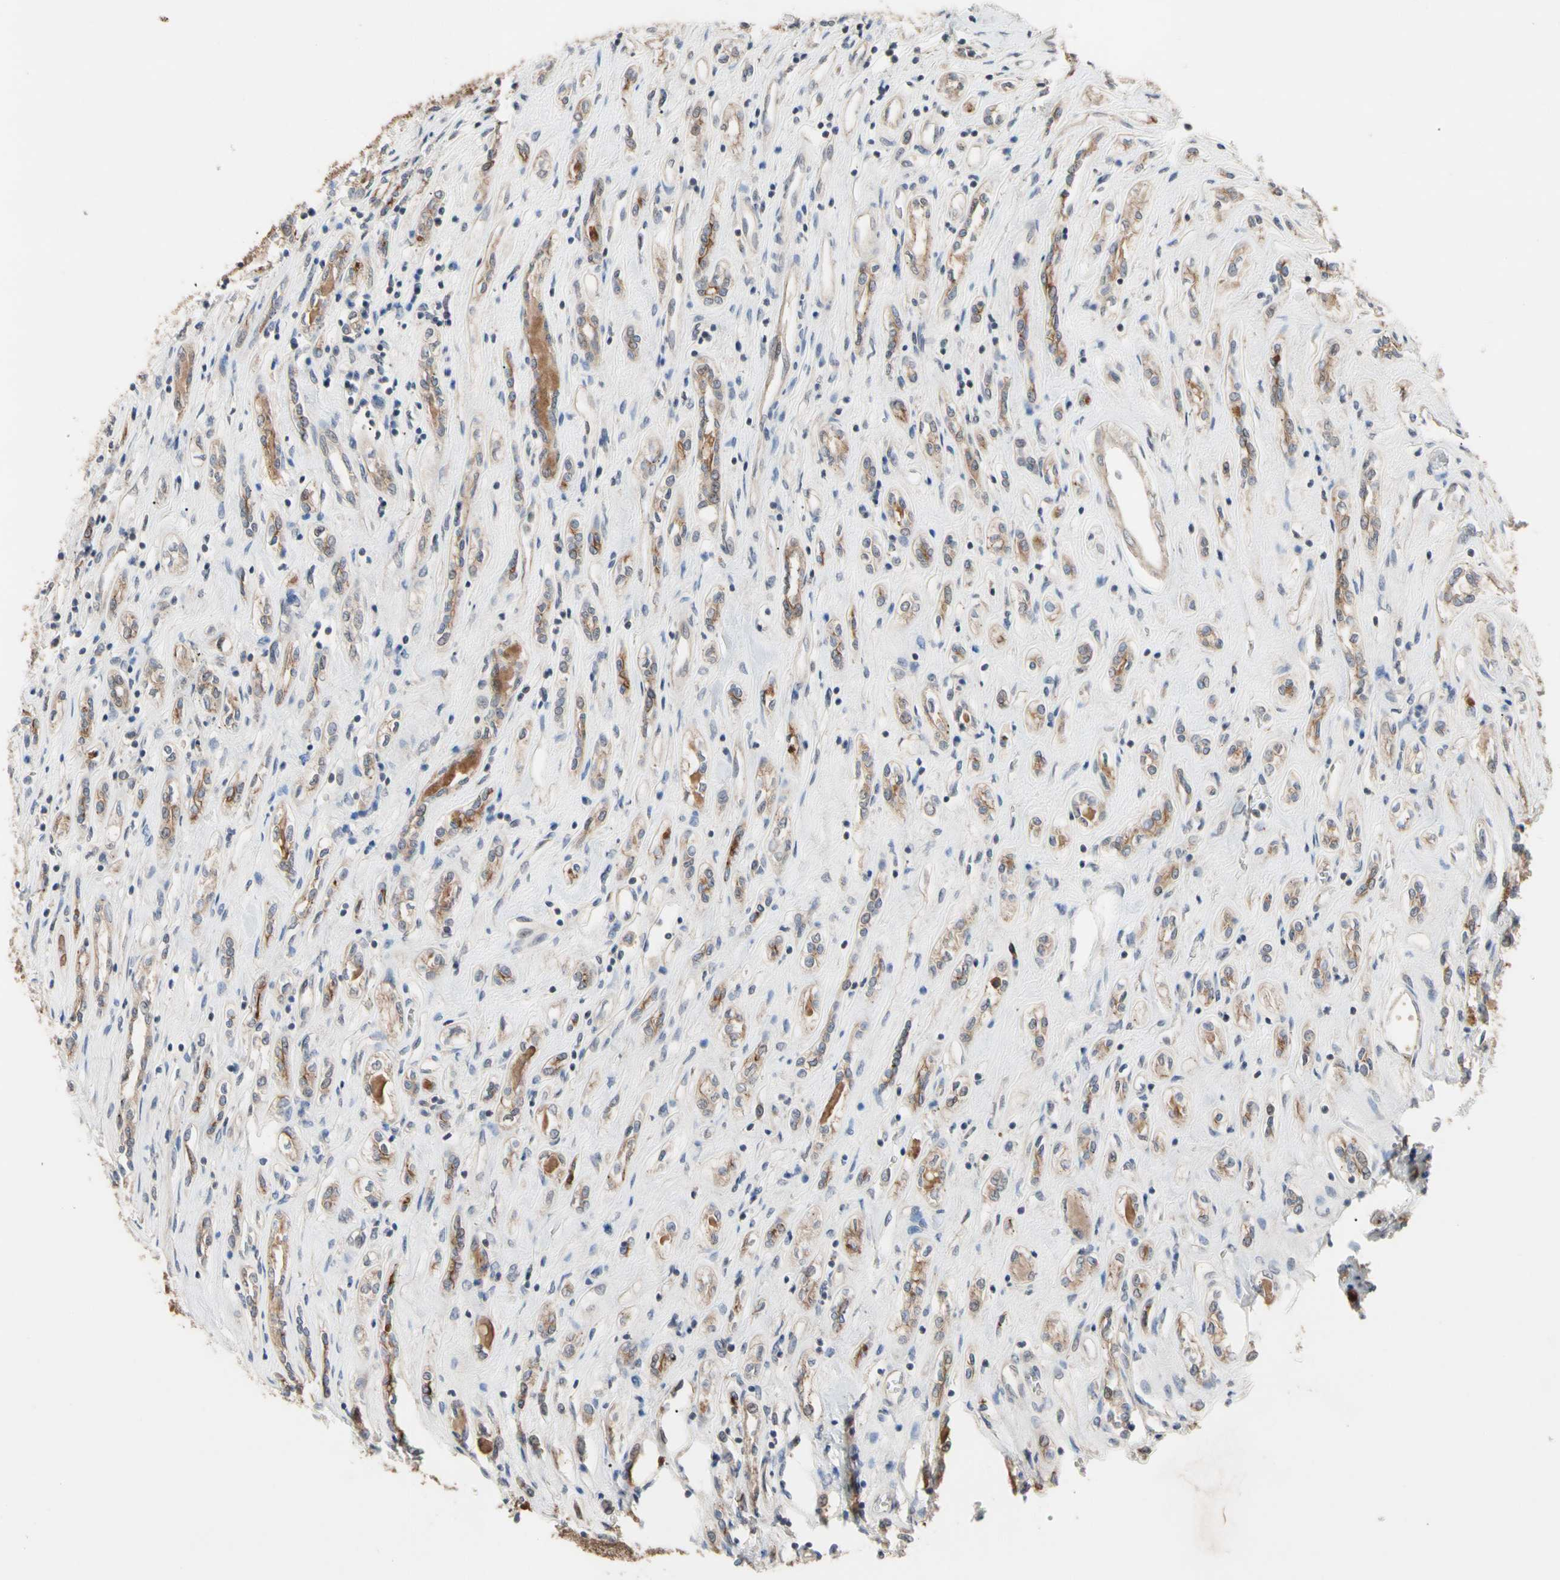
{"staining": {"intensity": "moderate", "quantity": ">75%", "location": "cytoplasmic/membranous"}, "tissue": "renal cancer", "cell_type": "Tumor cells", "image_type": "cancer", "snomed": [{"axis": "morphology", "description": "Adenocarcinoma, NOS"}, {"axis": "topography", "description": "Kidney"}], "caption": "Immunohistochemical staining of adenocarcinoma (renal) shows medium levels of moderate cytoplasmic/membranous protein expression in about >75% of tumor cells.", "gene": "DPP8", "patient": {"sex": "female", "age": 70}}